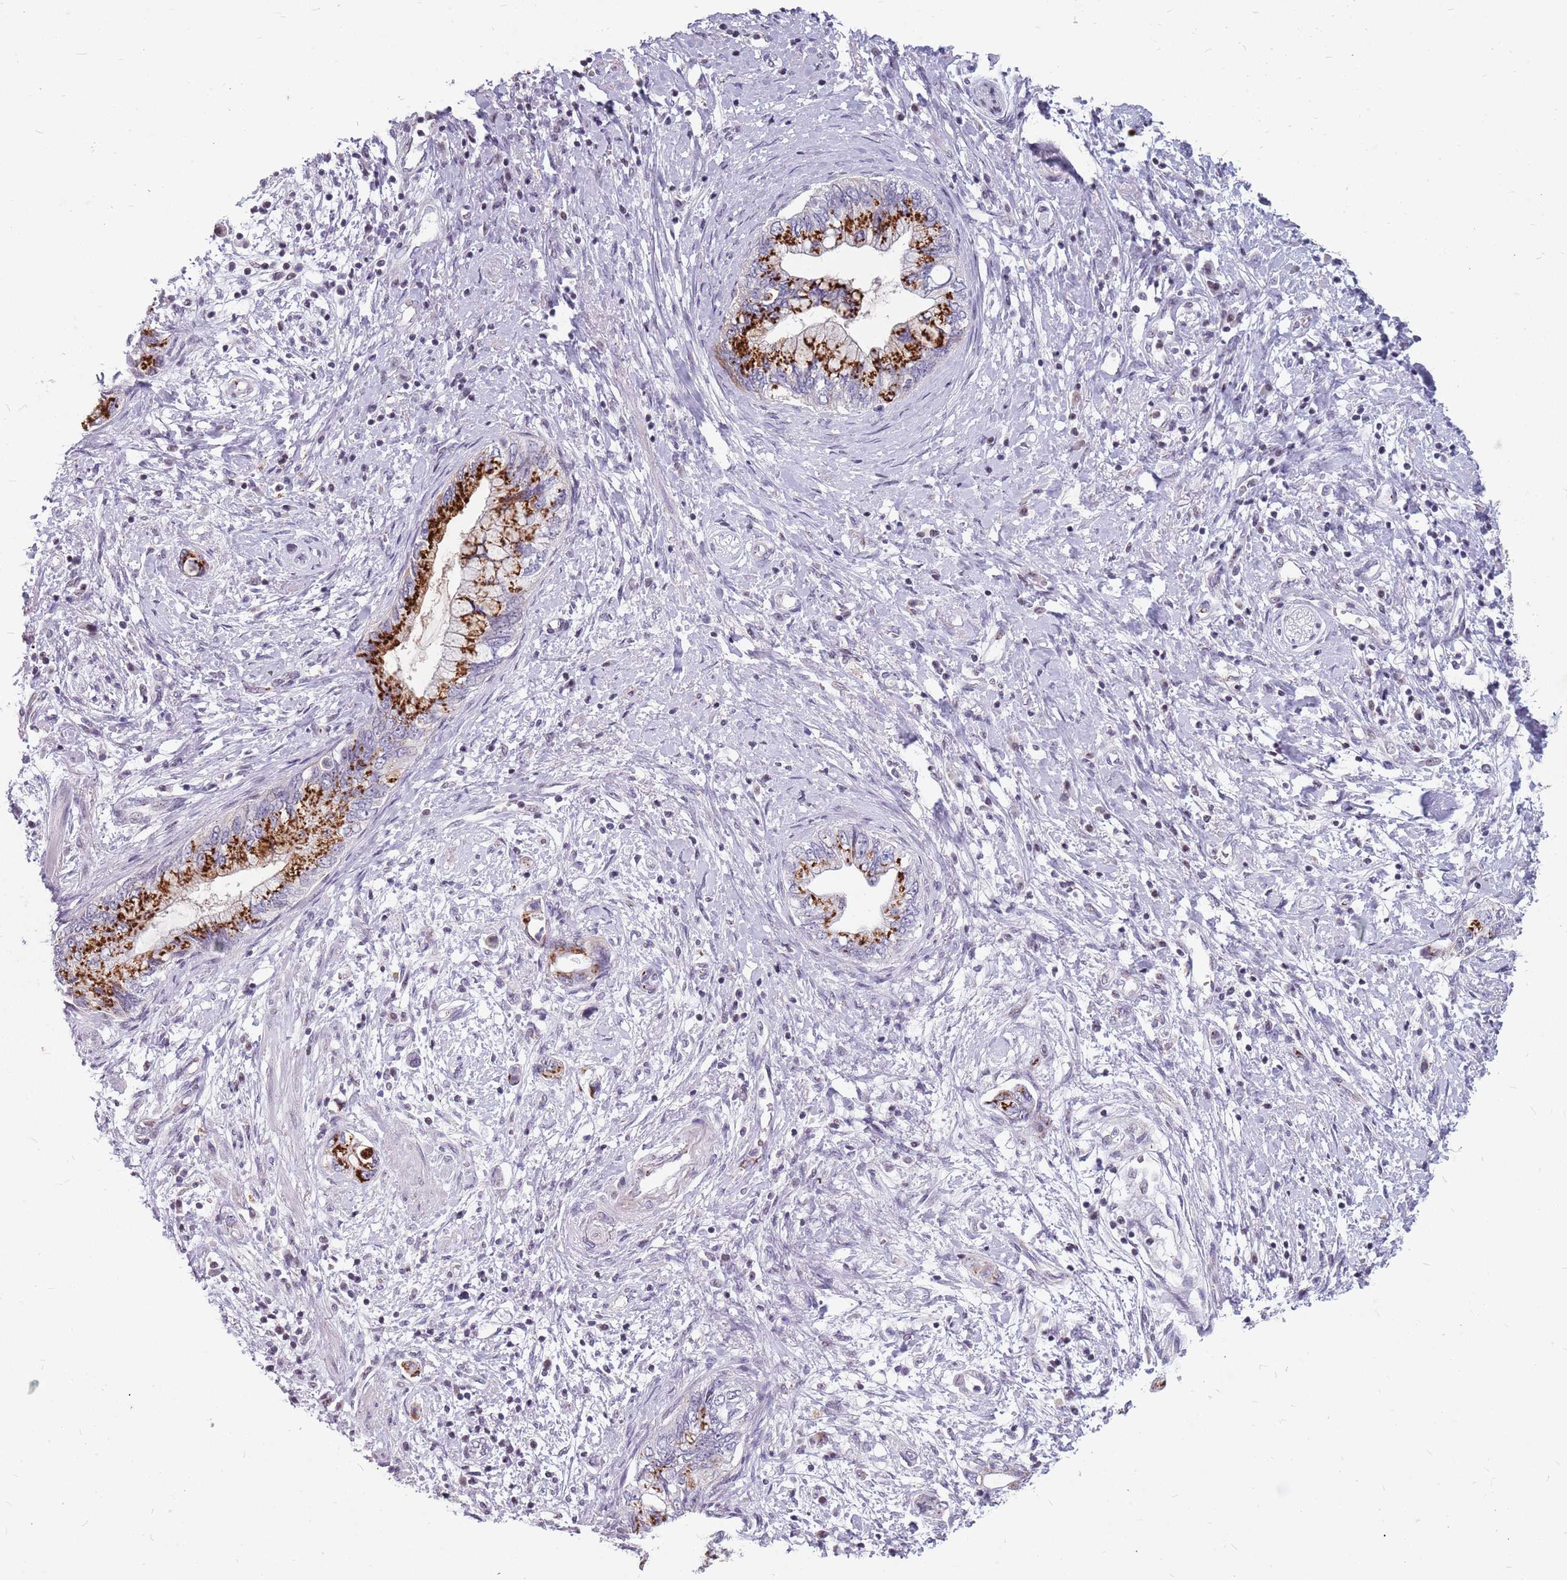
{"staining": {"intensity": "strong", "quantity": "25%-75%", "location": "cytoplasmic/membranous"}, "tissue": "pancreatic cancer", "cell_type": "Tumor cells", "image_type": "cancer", "snomed": [{"axis": "morphology", "description": "Adenocarcinoma, NOS"}, {"axis": "topography", "description": "Pancreas"}], "caption": "DAB (3,3'-diaminobenzidine) immunohistochemical staining of pancreatic cancer demonstrates strong cytoplasmic/membranous protein expression in about 25%-75% of tumor cells.", "gene": "NEK6", "patient": {"sex": "female", "age": 73}}